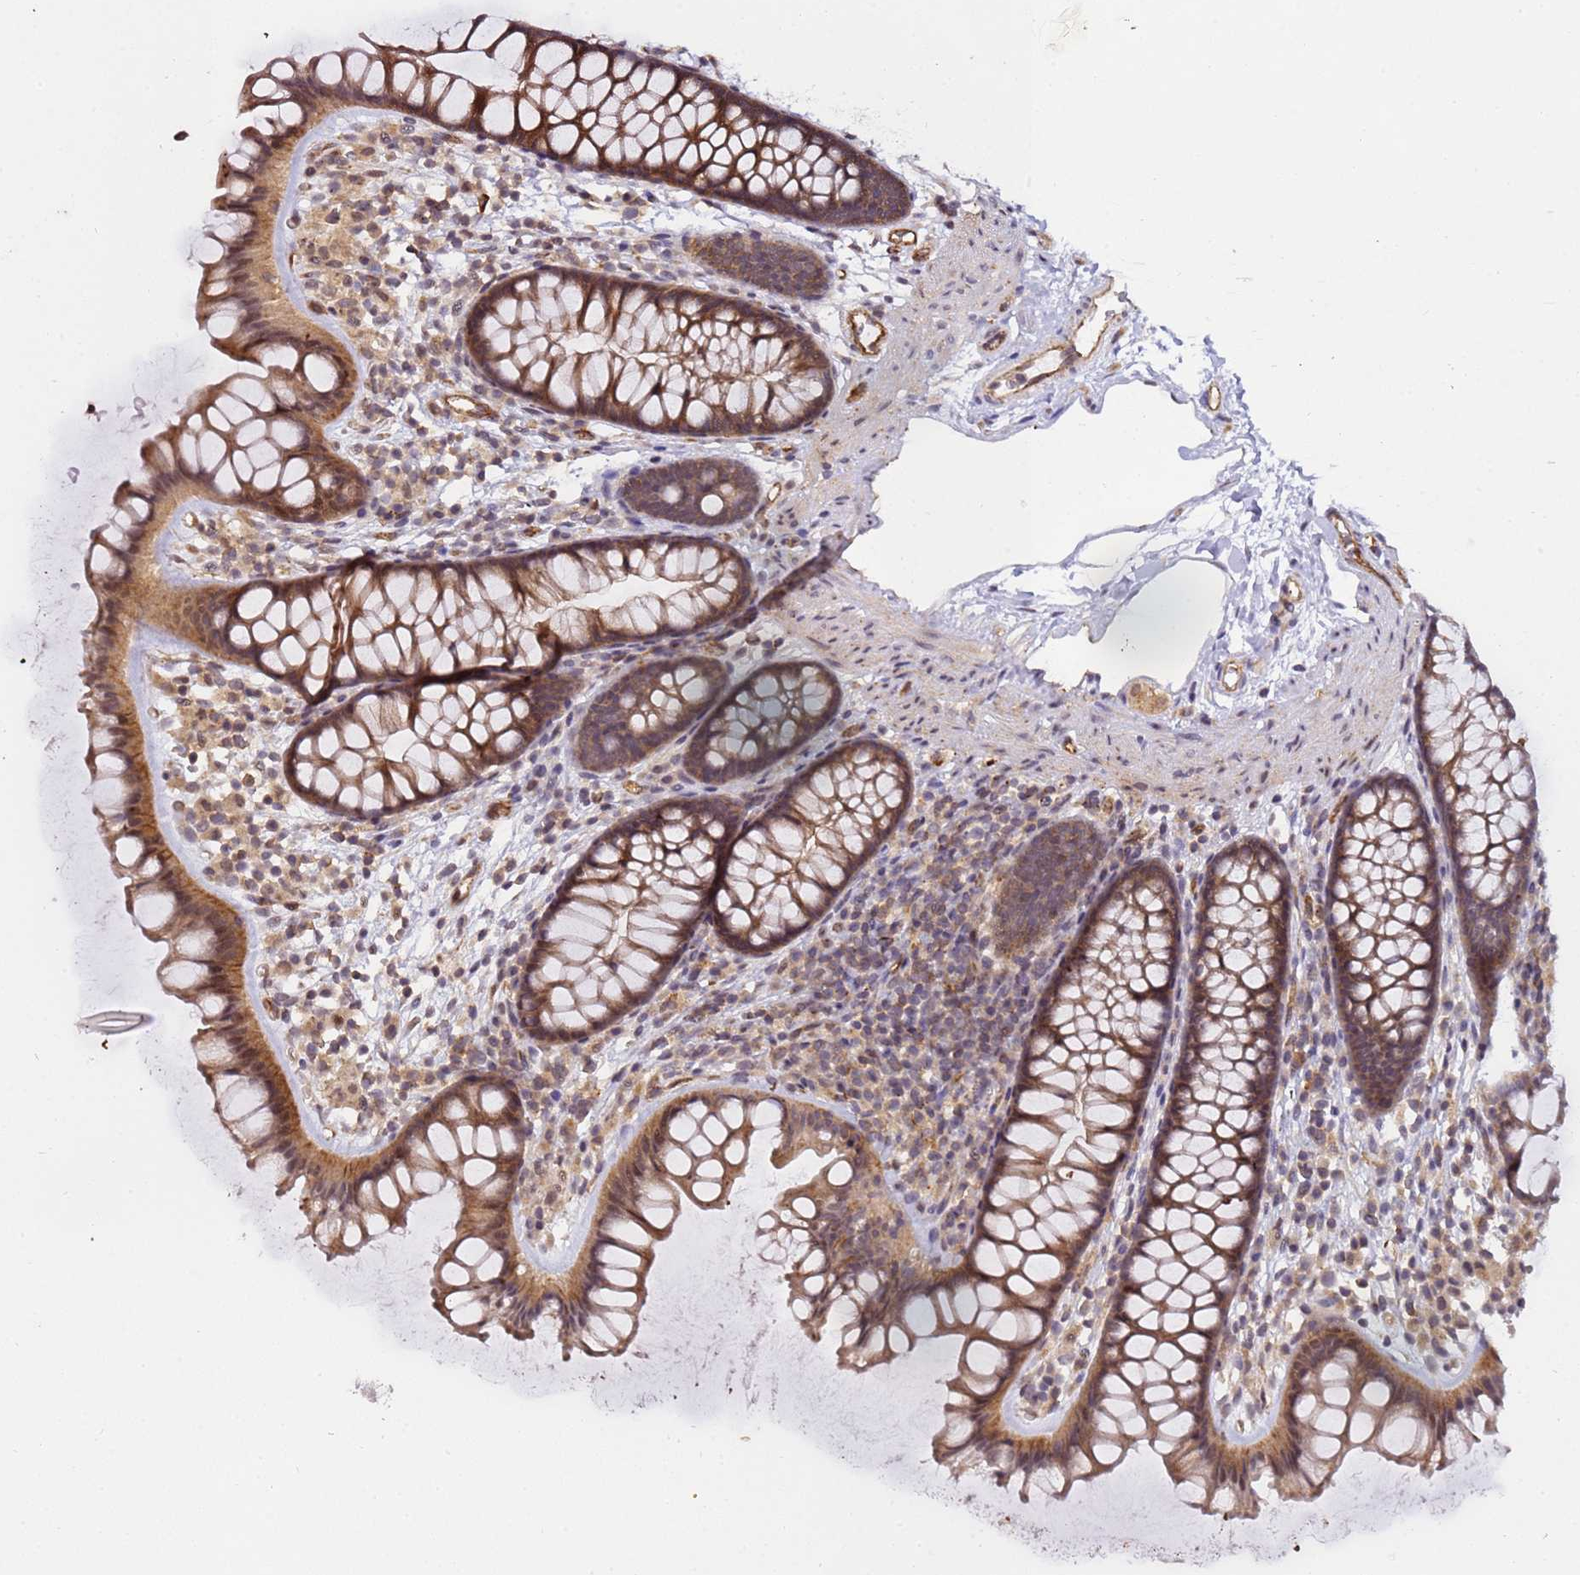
{"staining": {"intensity": "moderate", "quantity": ">75%", "location": "cytoplasmic/membranous,nuclear"}, "tissue": "colon", "cell_type": "Endothelial cells", "image_type": "normal", "snomed": [{"axis": "morphology", "description": "Normal tissue, NOS"}, {"axis": "topography", "description": "Colon"}], "caption": "Immunohistochemical staining of benign colon exhibits moderate cytoplasmic/membranous,nuclear protein staining in about >75% of endothelial cells.", "gene": "EMC2", "patient": {"sex": "female", "age": 62}}